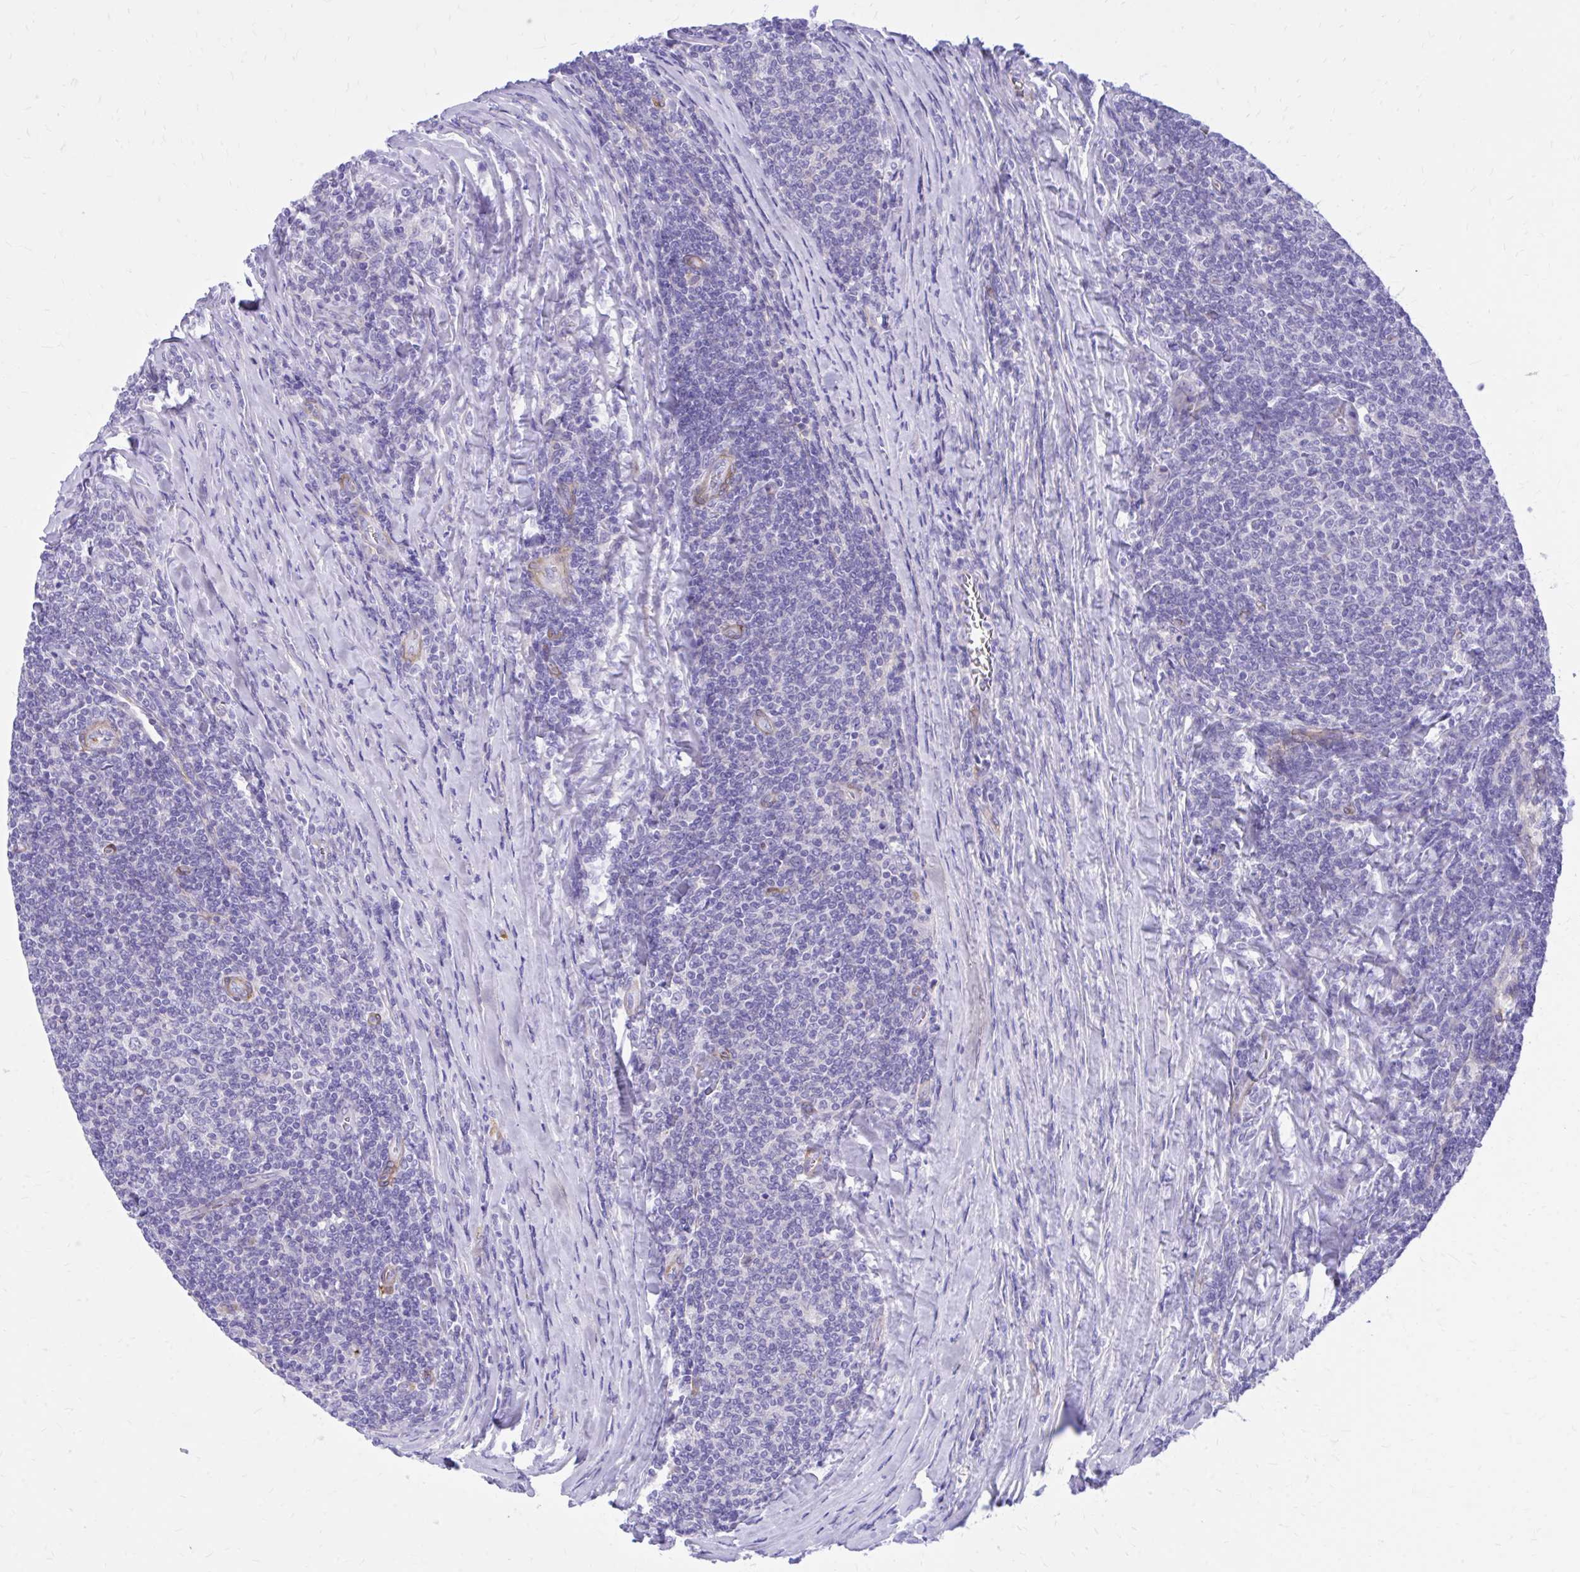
{"staining": {"intensity": "negative", "quantity": "none", "location": "none"}, "tissue": "lymphoma", "cell_type": "Tumor cells", "image_type": "cancer", "snomed": [{"axis": "morphology", "description": "Malignant lymphoma, non-Hodgkin's type, Low grade"}, {"axis": "topography", "description": "Lymph node"}], "caption": "Immunohistochemistry of human low-grade malignant lymphoma, non-Hodgkin's type displays no staining in tumor cells.", "gene": "EPB41L1", "patient": {"sex": "male", "age": 52}}